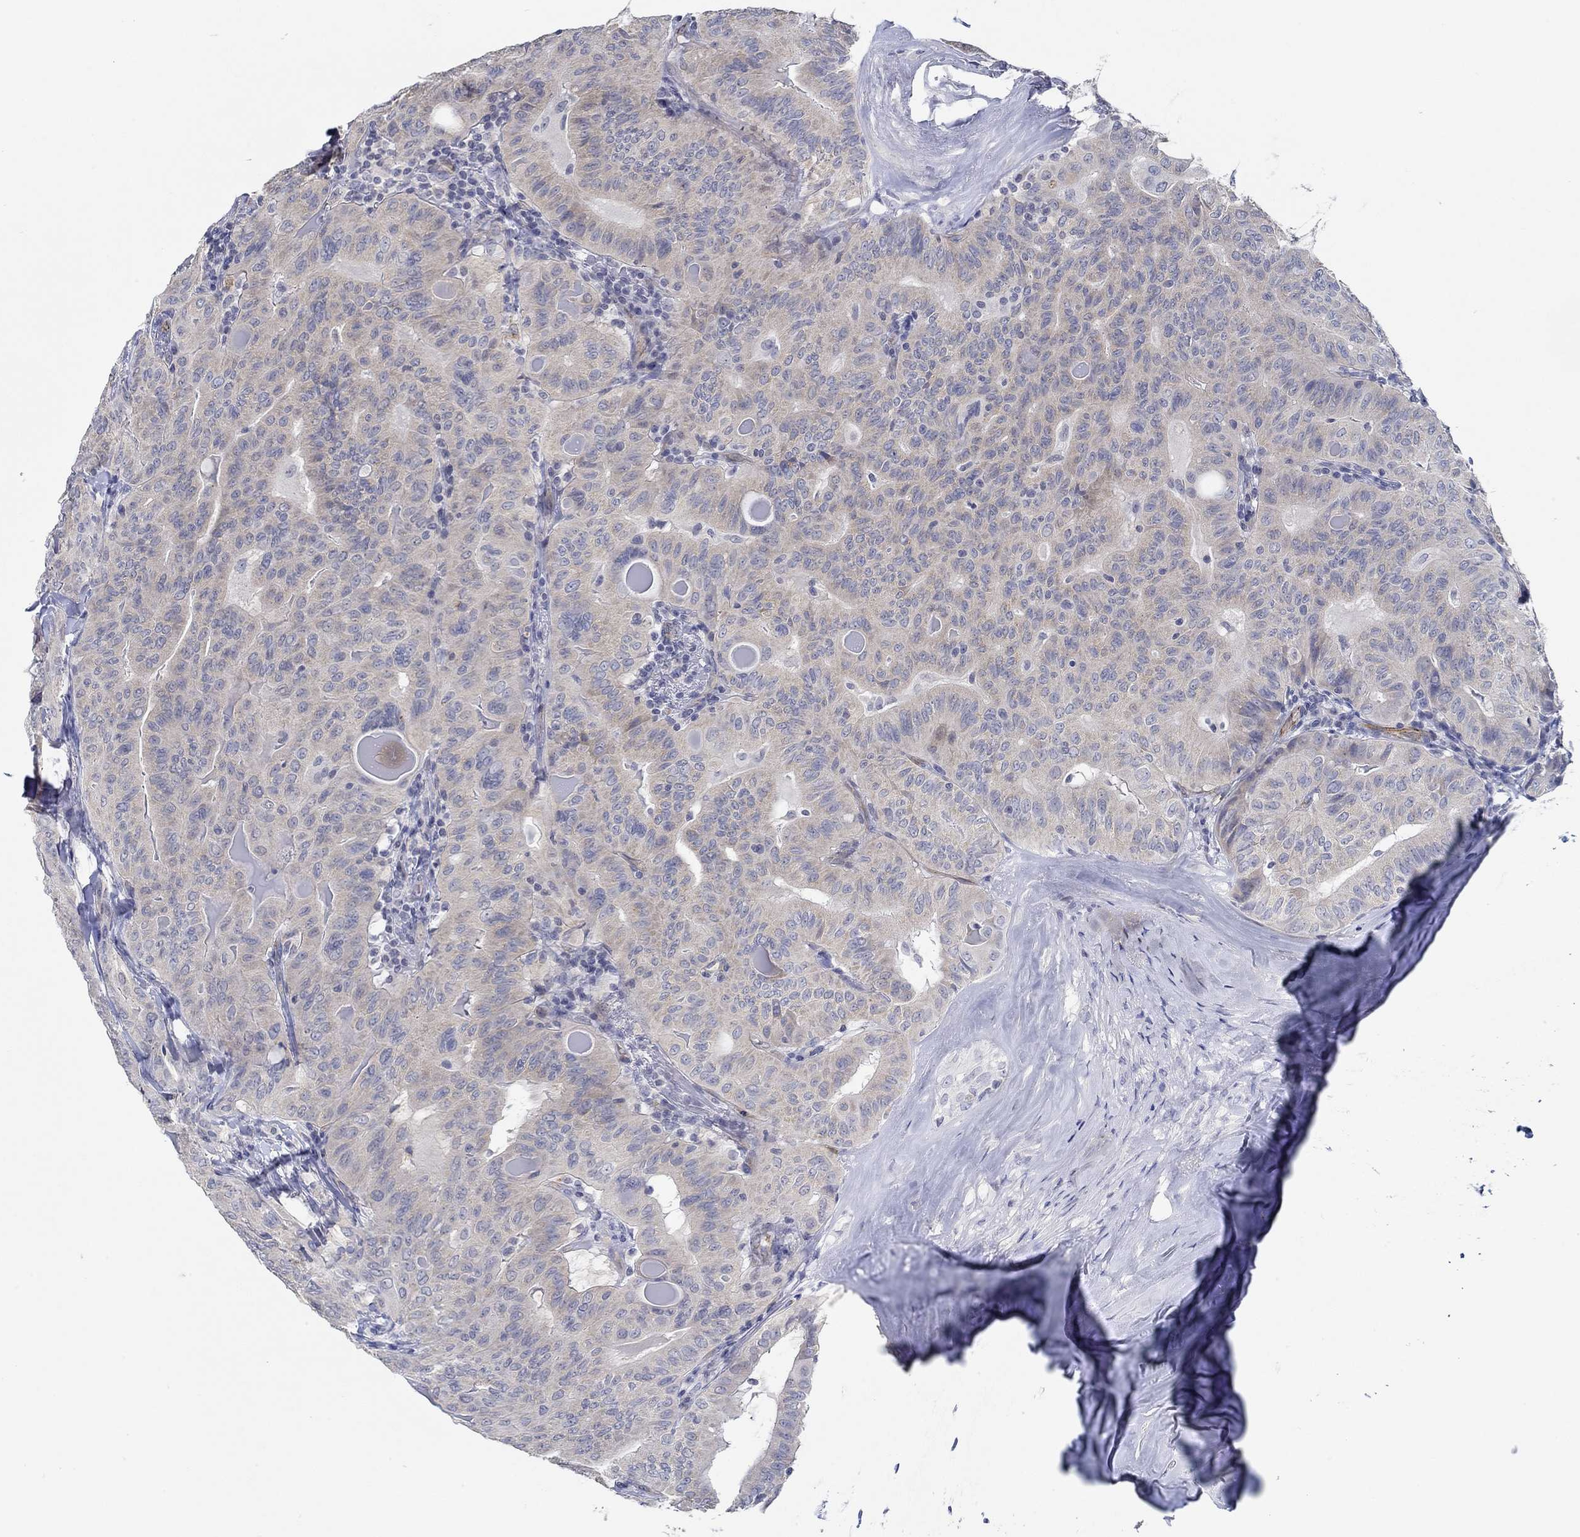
{"staining": {"intensity": "negative", "quantity": "none", "location": "none"}, "tissue": "thyroid cancer", "cell_type": "Tumor cells", "image_type": "cancer", "snomed": [{"axis": "morphology", "description": "Papillary adenocarcinoma, NOS"}, {"axis": "topography", "description": "Thyroid gland"}], "caption": "High power microscopy photomicrograph of an IHC image of papillary adenocarcinoma (thyroid), revealing no significant positivity in tumor cells. (IHC, brightfield microscopy, high magnification).", "gene": "GJA5", "patient": {"sex": "female", "age": 68}}